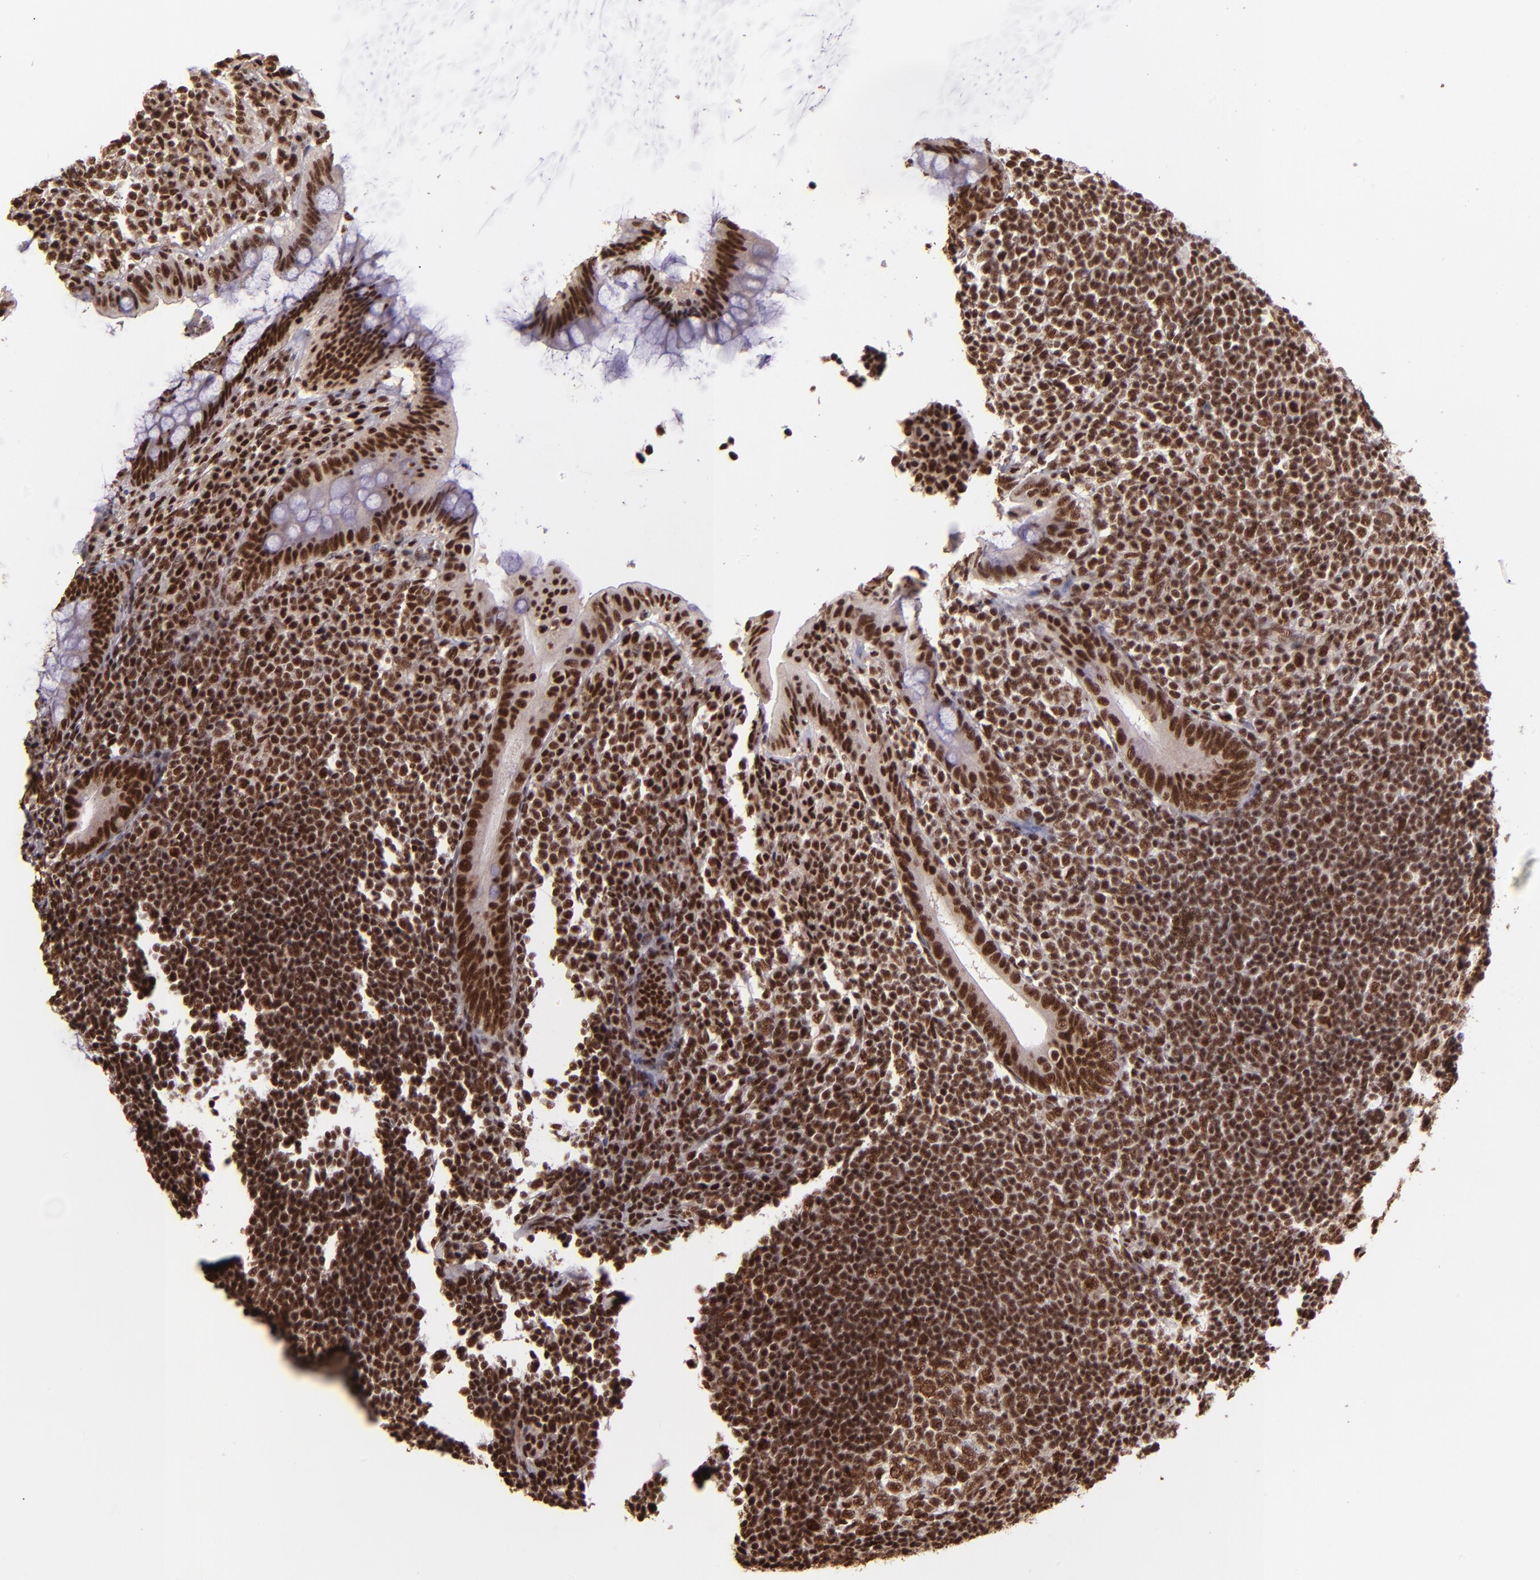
{"staining": {"intensity": "strong", "quantity": ">75%", "location": "nuclear"}, "tissue": "appendix", "cell_type": "Glandular cells", "image_type": "normal", "snomed": [{"axis": "morphology", "description": "Normal tissue, NOS"}, {"axis": "topography", "description": "Appendix"}], "caption": "Protein staining reveals strong nuclear positivity in about >75% of glandular cells in benign appendix.", "gene": "PQBP1", "patient": {"sex": "female", "age": 66}}